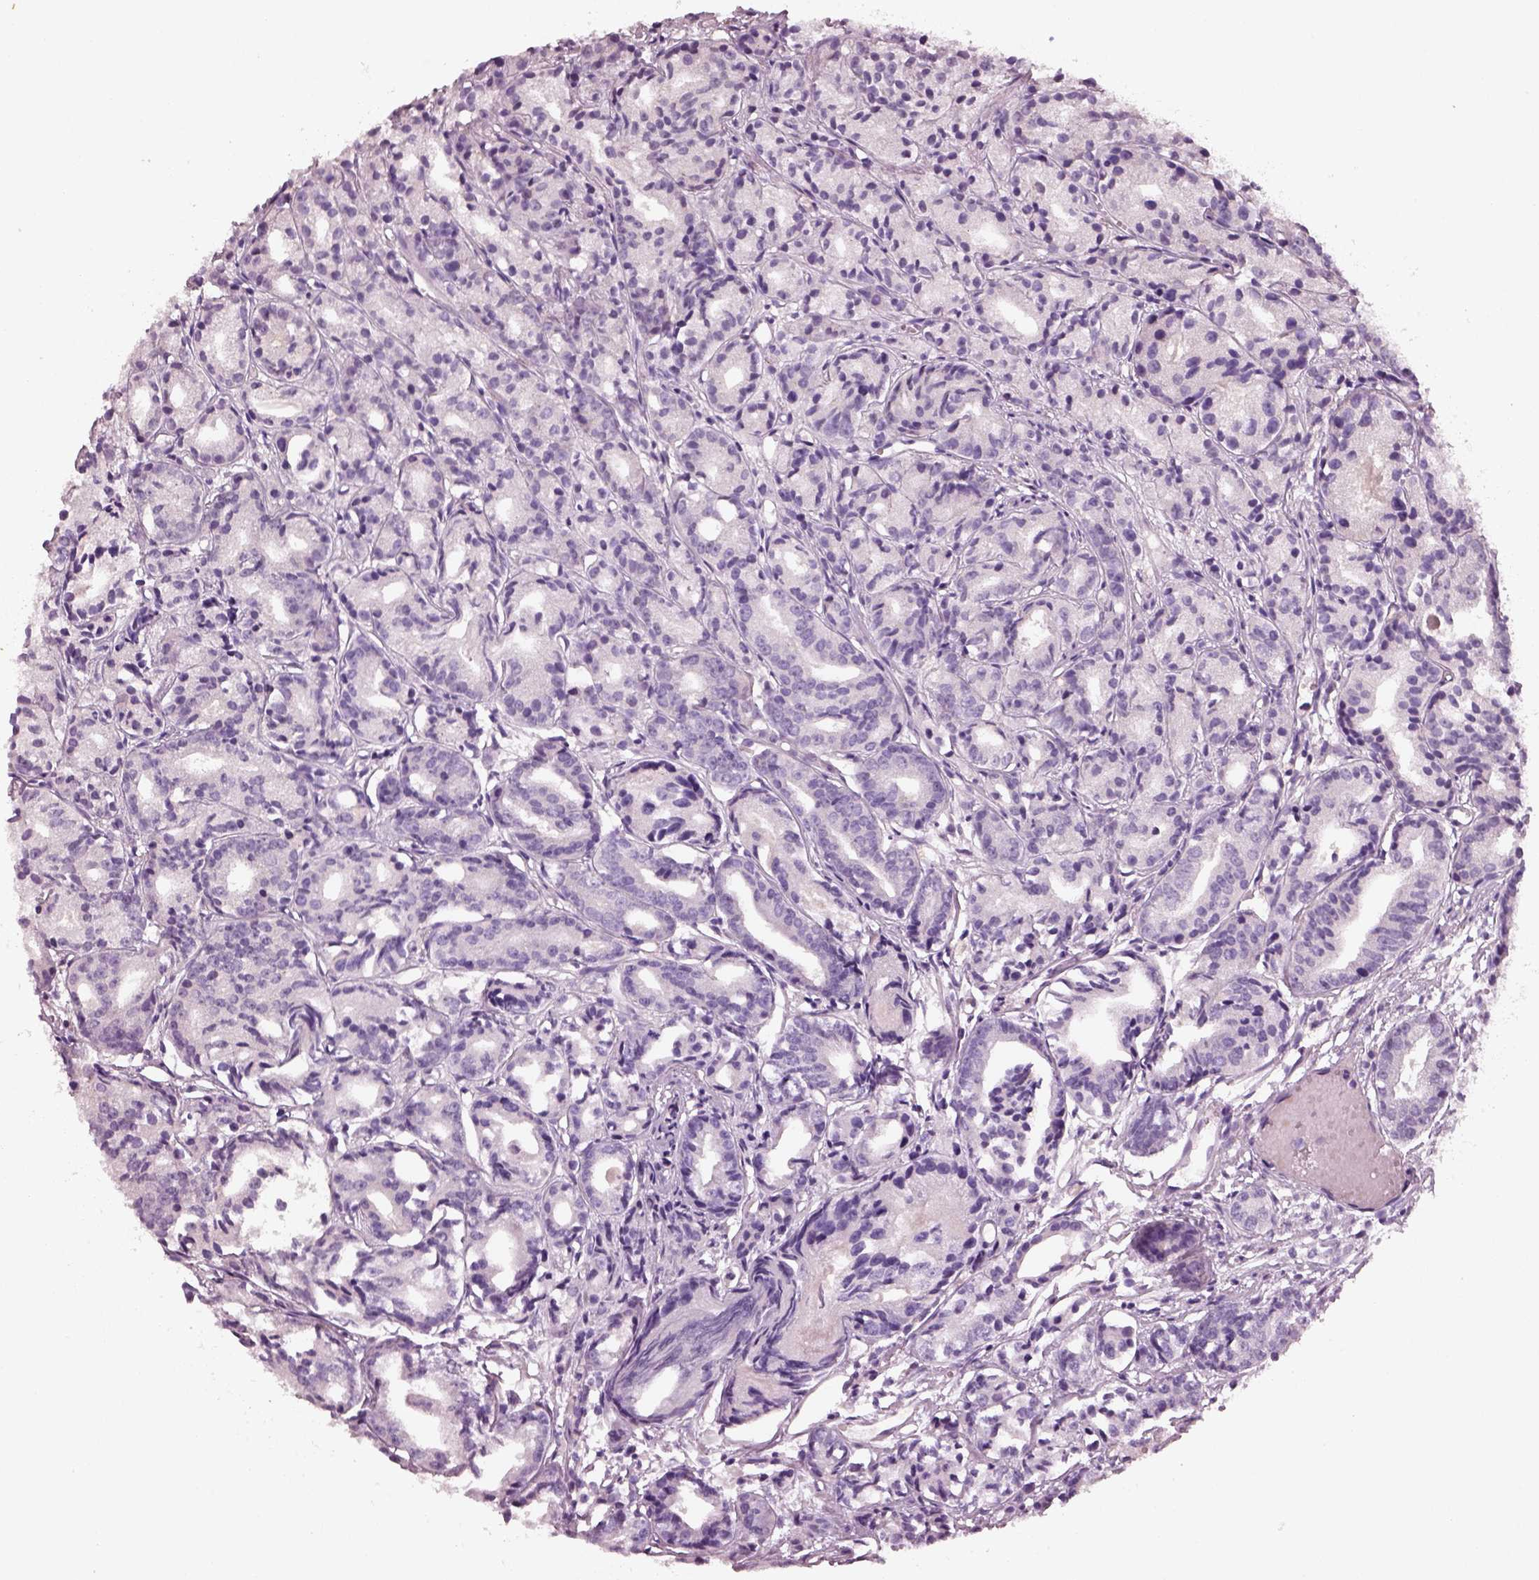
{"staining": {"intensity": "negative", "quantity": "none", "location": "none"}, "tissue": "prostate cancer", "cell_type": "Tumor cells", "image_type": "cancer", "snomed": [{"axis": "morphology", "description": "Adenocarcinoma, Medium grade"}, {"axis": "topography", "description": "Prostate"}], "caption": "Prostate cancer (adenocarcinoma (medium-grade)) stained for a protein using immunohistochemistry displays no expression tumor cells.", "gene": "ELSPBP1", "patient": {"sex": "male", "age": 74}}